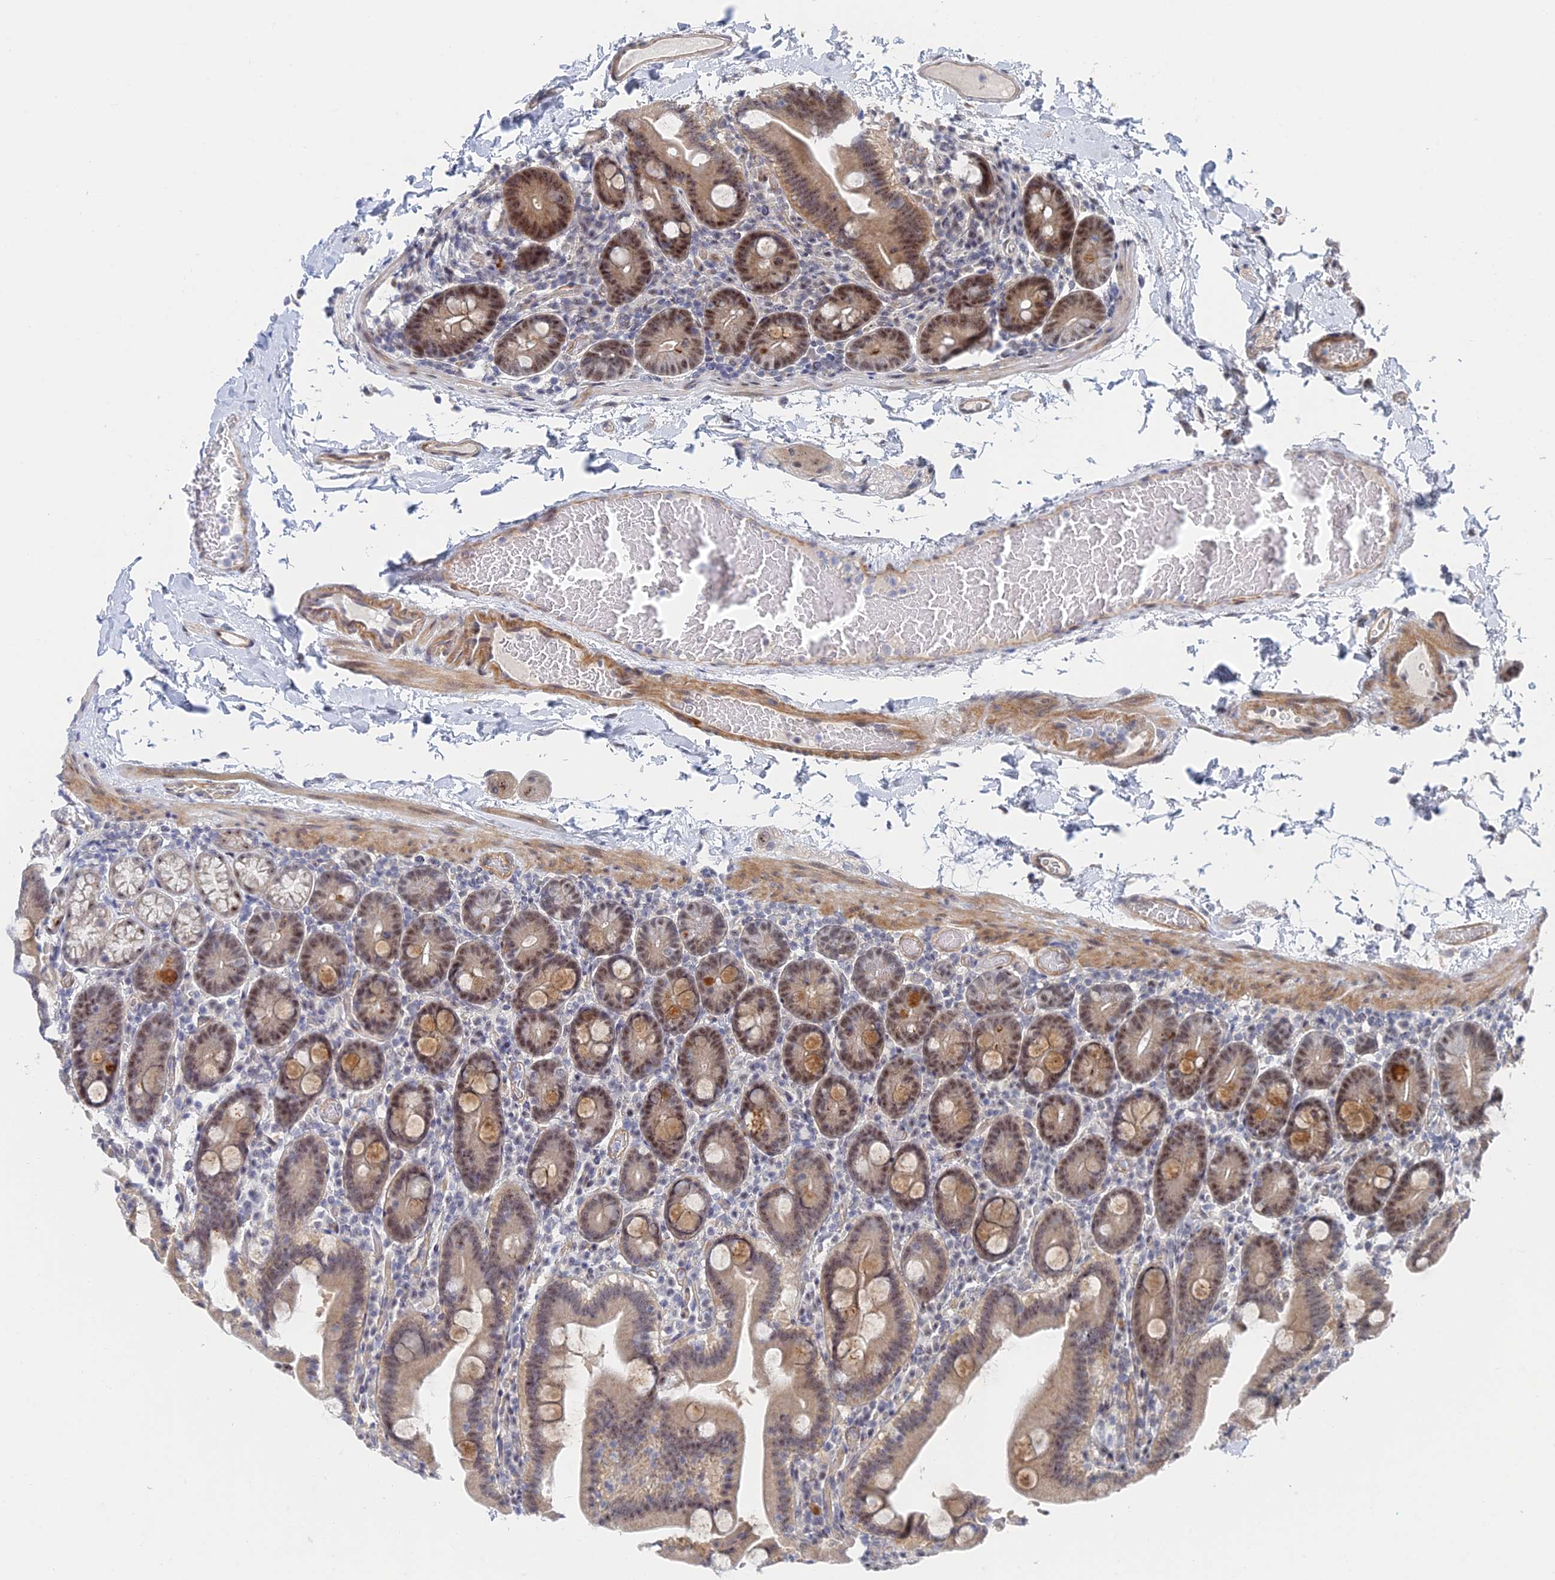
{"staining": {"intensity": "moderate", "quantity": ">75%", "location": "cytoplasmic/membranous,nuclear"}, "tissue": "duodenum", "cell_type": "Glandular cells", "image_type": "normal", "snomed": [{"axis": "morphology", "description": "Normal tissue, NOS"}, {"axis": "topography", "description": "Duodenum"}], "caption": "Immunohistochemistry staining of benign duodenum, which displays medium levels of moderate cytoplasmic/membranous,nuclear expression in approximately >75% of glandular cells indicating moderate cytoplasmic/membranous,nuclear protein expression. The staining was performed using DAB (brown) for protein detection and nuclei were counterstained in hematoxylin (blue).", "gene": "CFAP92", "patient": {"sex": "male", "age": 55}}